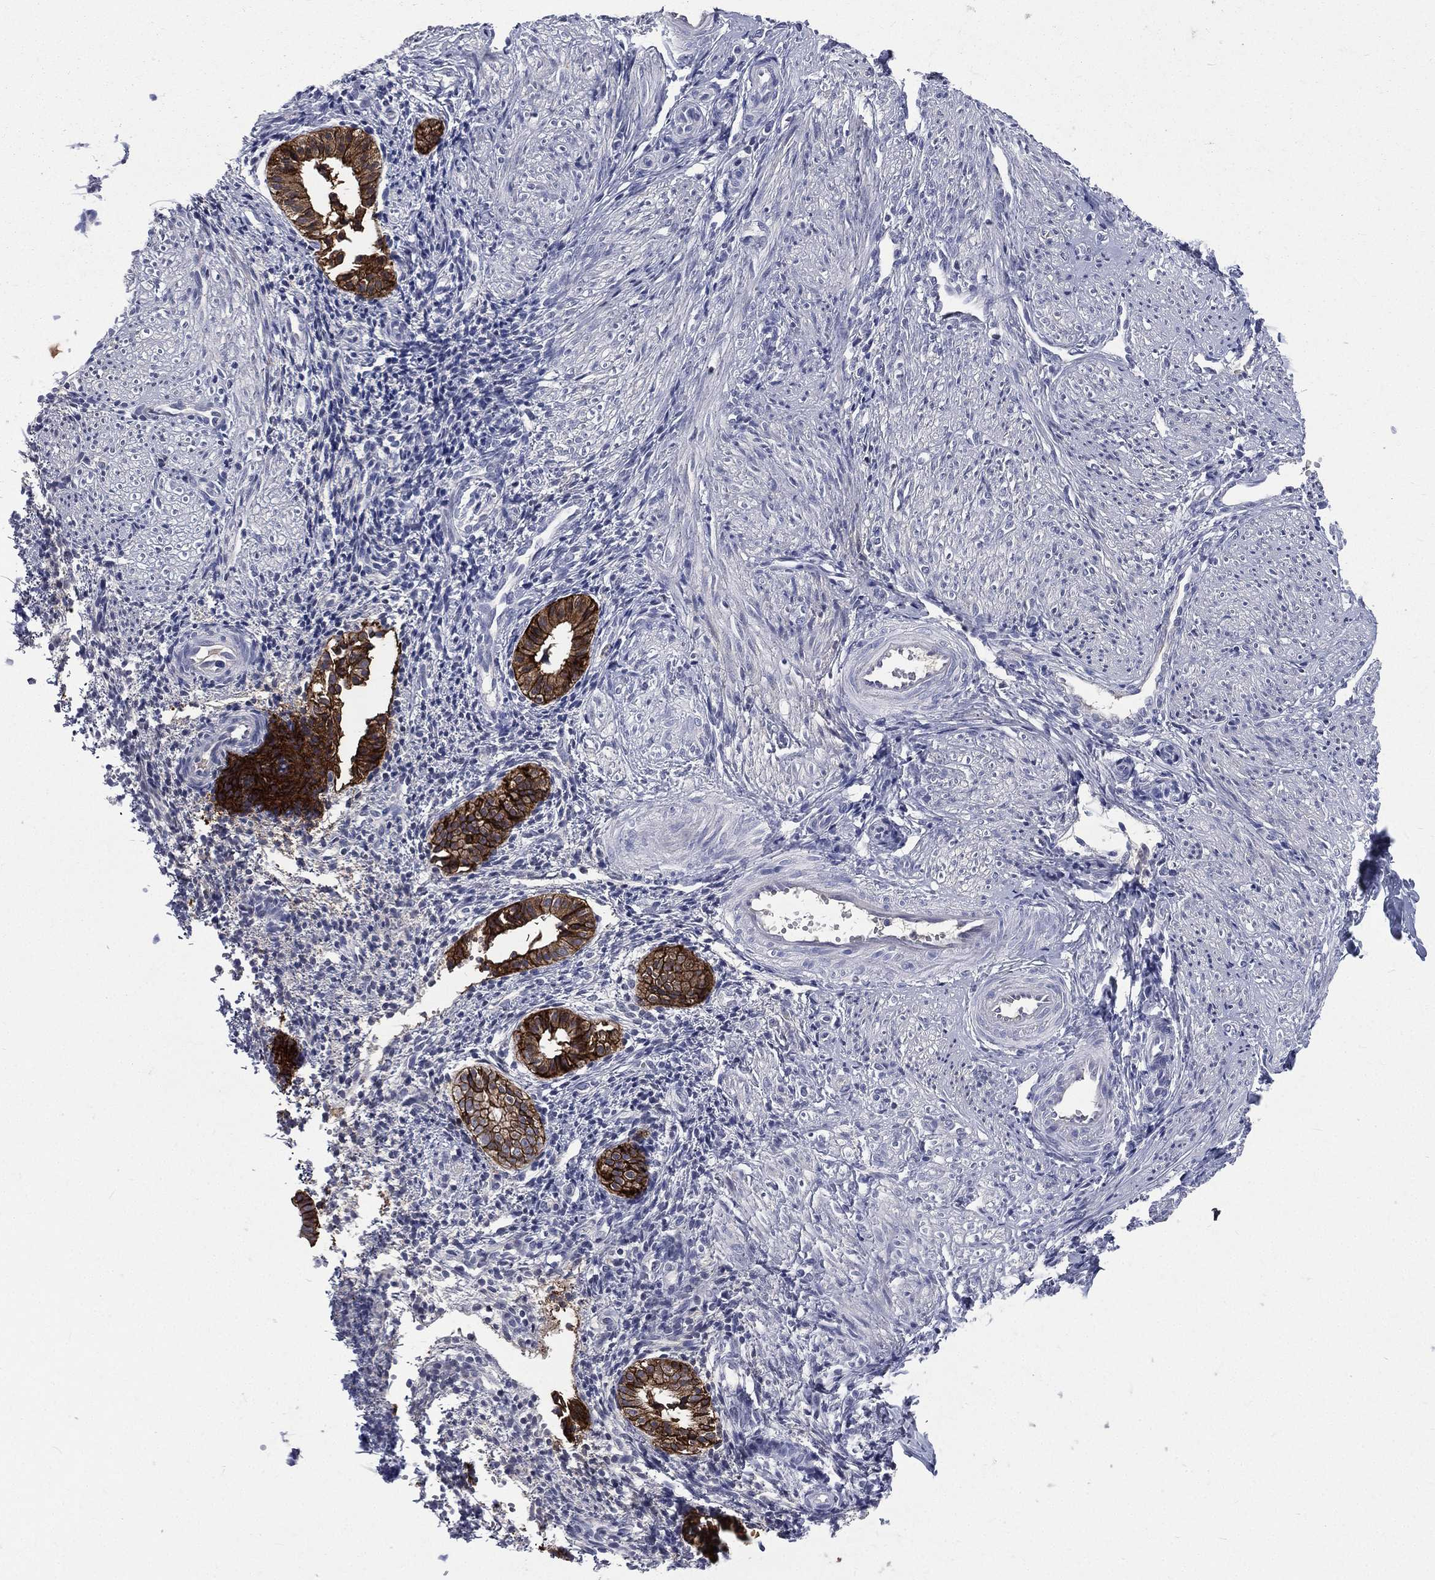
{"staining": {"intensity": "negative", "quantity": "none", "location": "none"}, "tissue": "endometrium", "cell_type": "Cells in endometrial stroma", "image_type": "normal", "snomed": [{"axis": "morphology", "description": "Normal tissue, NOS"}, {"axis": "topography", "description": "Endometrium"}], "caption": "A micrograph of endometrium stained for a protein displays no brown staining in cells in endometrial stroma.", "gene": "CA12", "patient": {"sex": "female", "age": 47}}